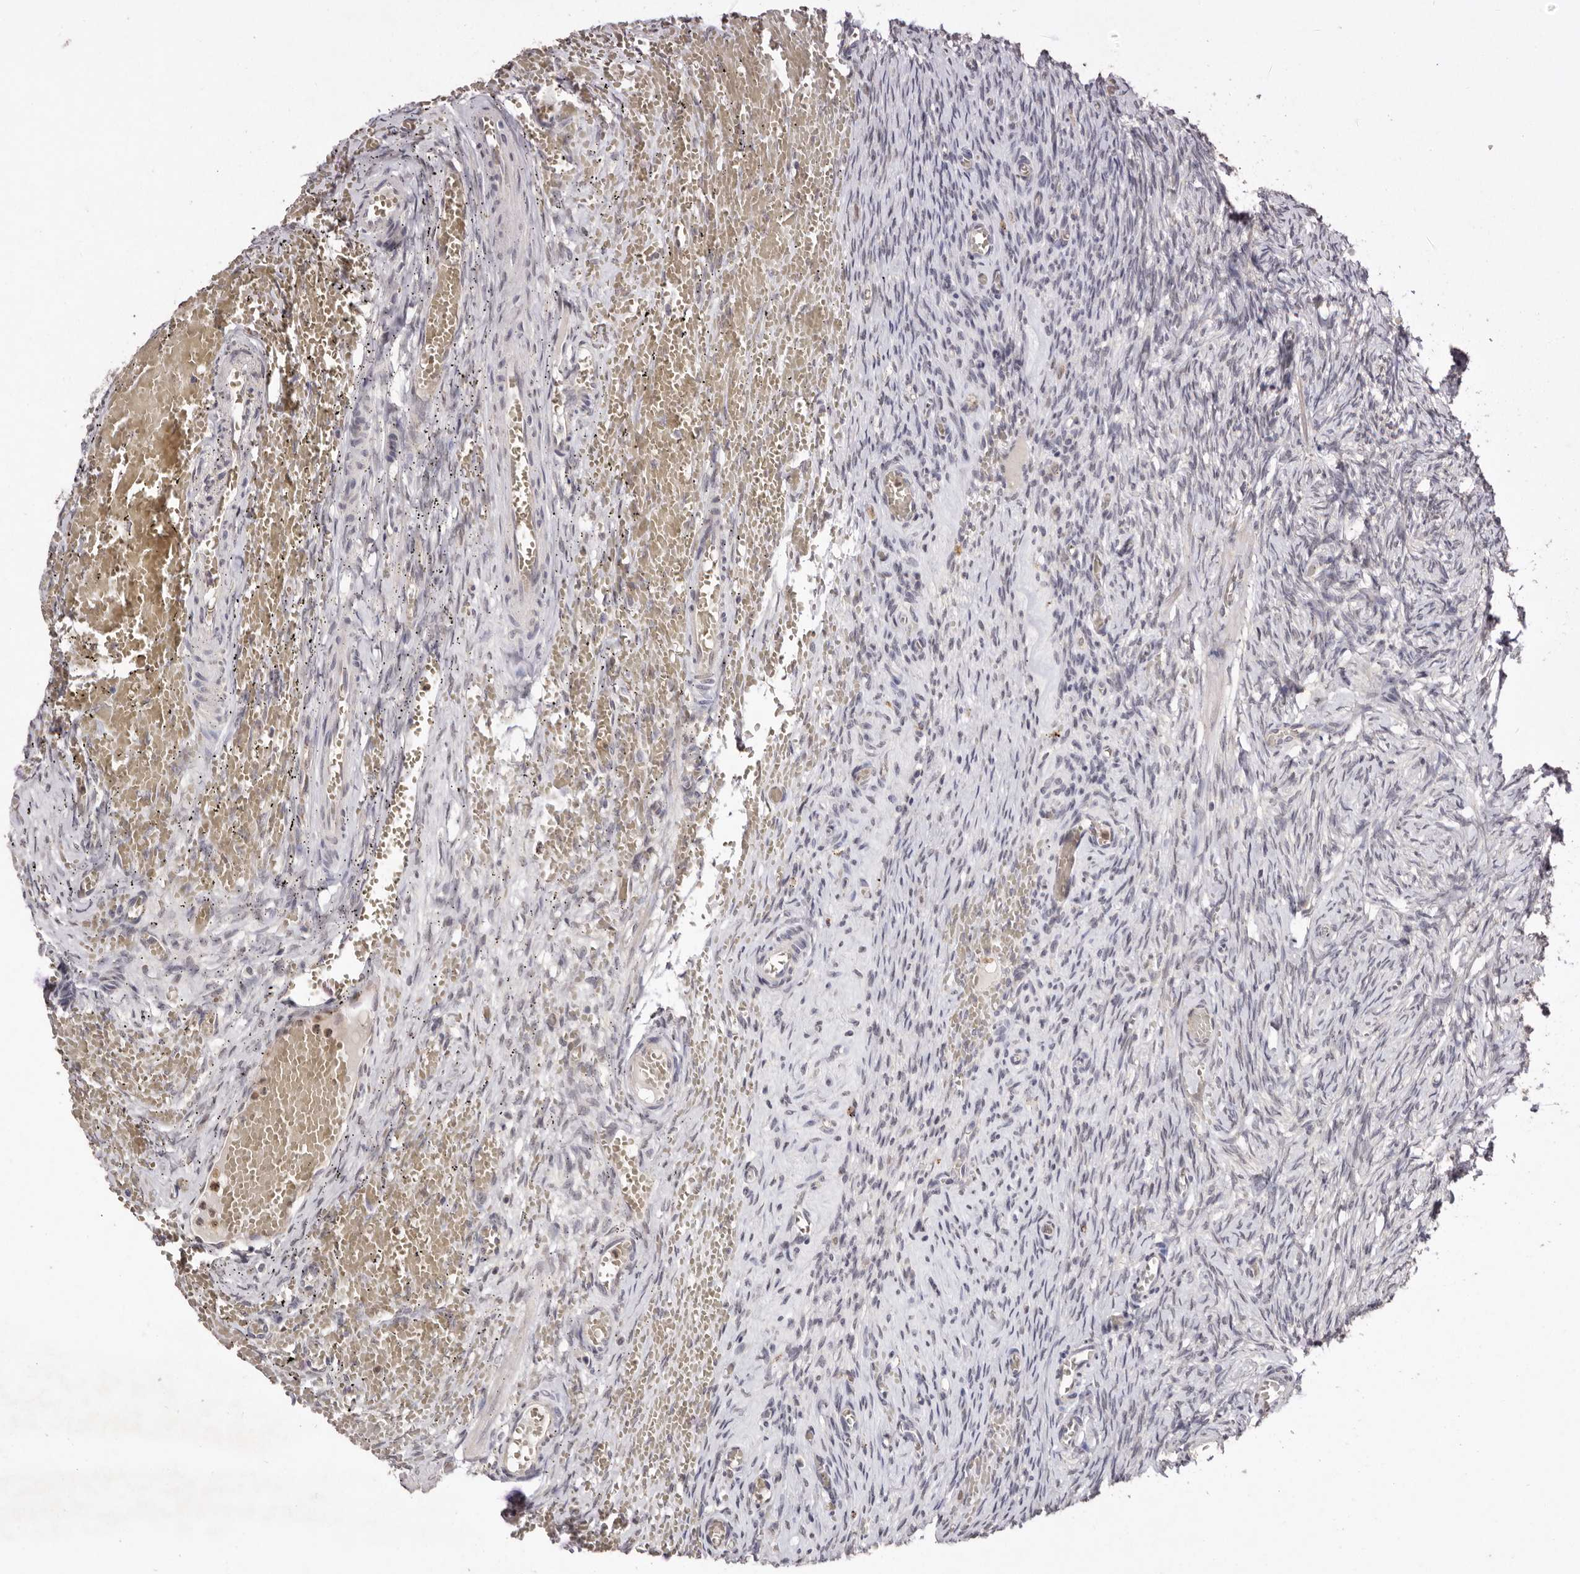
{"staining": {"intensity": "moderate", "quantity": ">75%", "location": "cytoplasmic/membranous"}, "tissue": "ovary", "cell_type": "Follicle cells", "image_type": "normal", "snomed": [{"axis": "morphology", "description": "Adenocarcinoma, NOS"}, {"axis": "topography", "description": "Endometrium"}], "caption": "Immunohistochemistry image of unremarkable human ovary stained for a protein (brown), which exhibits medium levels of moderate cytoplasmic/membranous expression in about >75% of follicle cells.", "gene": "SULT1E1", "patient": {"sex": "female", "age": 32}}